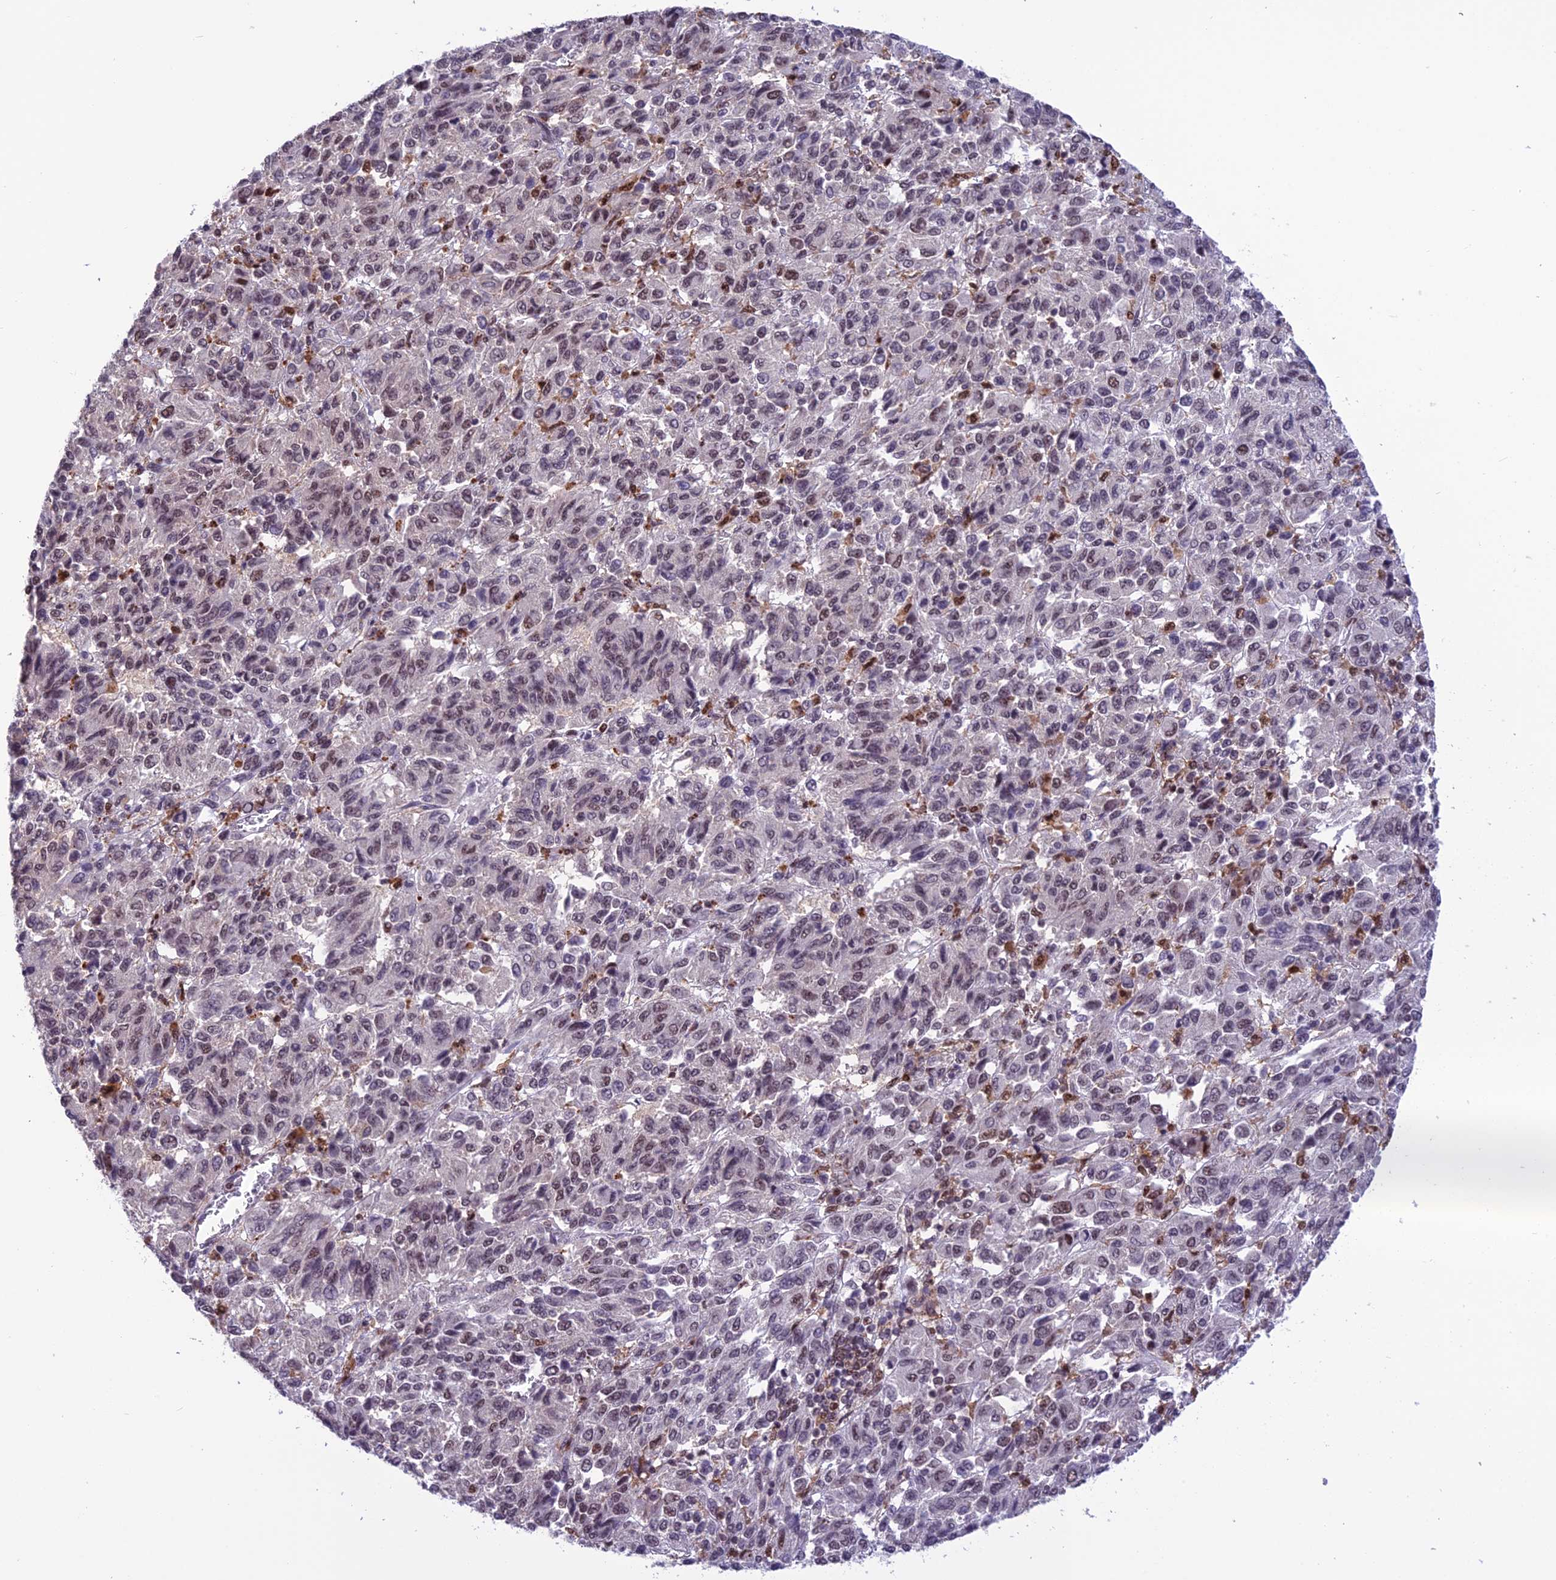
{"staining": {"intensity": "weak", "quantity": "<25%", "location": "nuclear"}, "tissue": "melanoma", "cell_type": "Tumor cells", "image_type": "cancer", "snomed": [{"axis": "morphology", "description": "Malignant melanoma, Metastatic site"}, {"axis": "topography", "description": "Lung"}], "caption": "Photomicrograph shows no significant protein positivity in tumor cells of malignant melanoma (metastatic site).", "gene": "MIS12", "patient": {"sex": "male", "age": 64}}